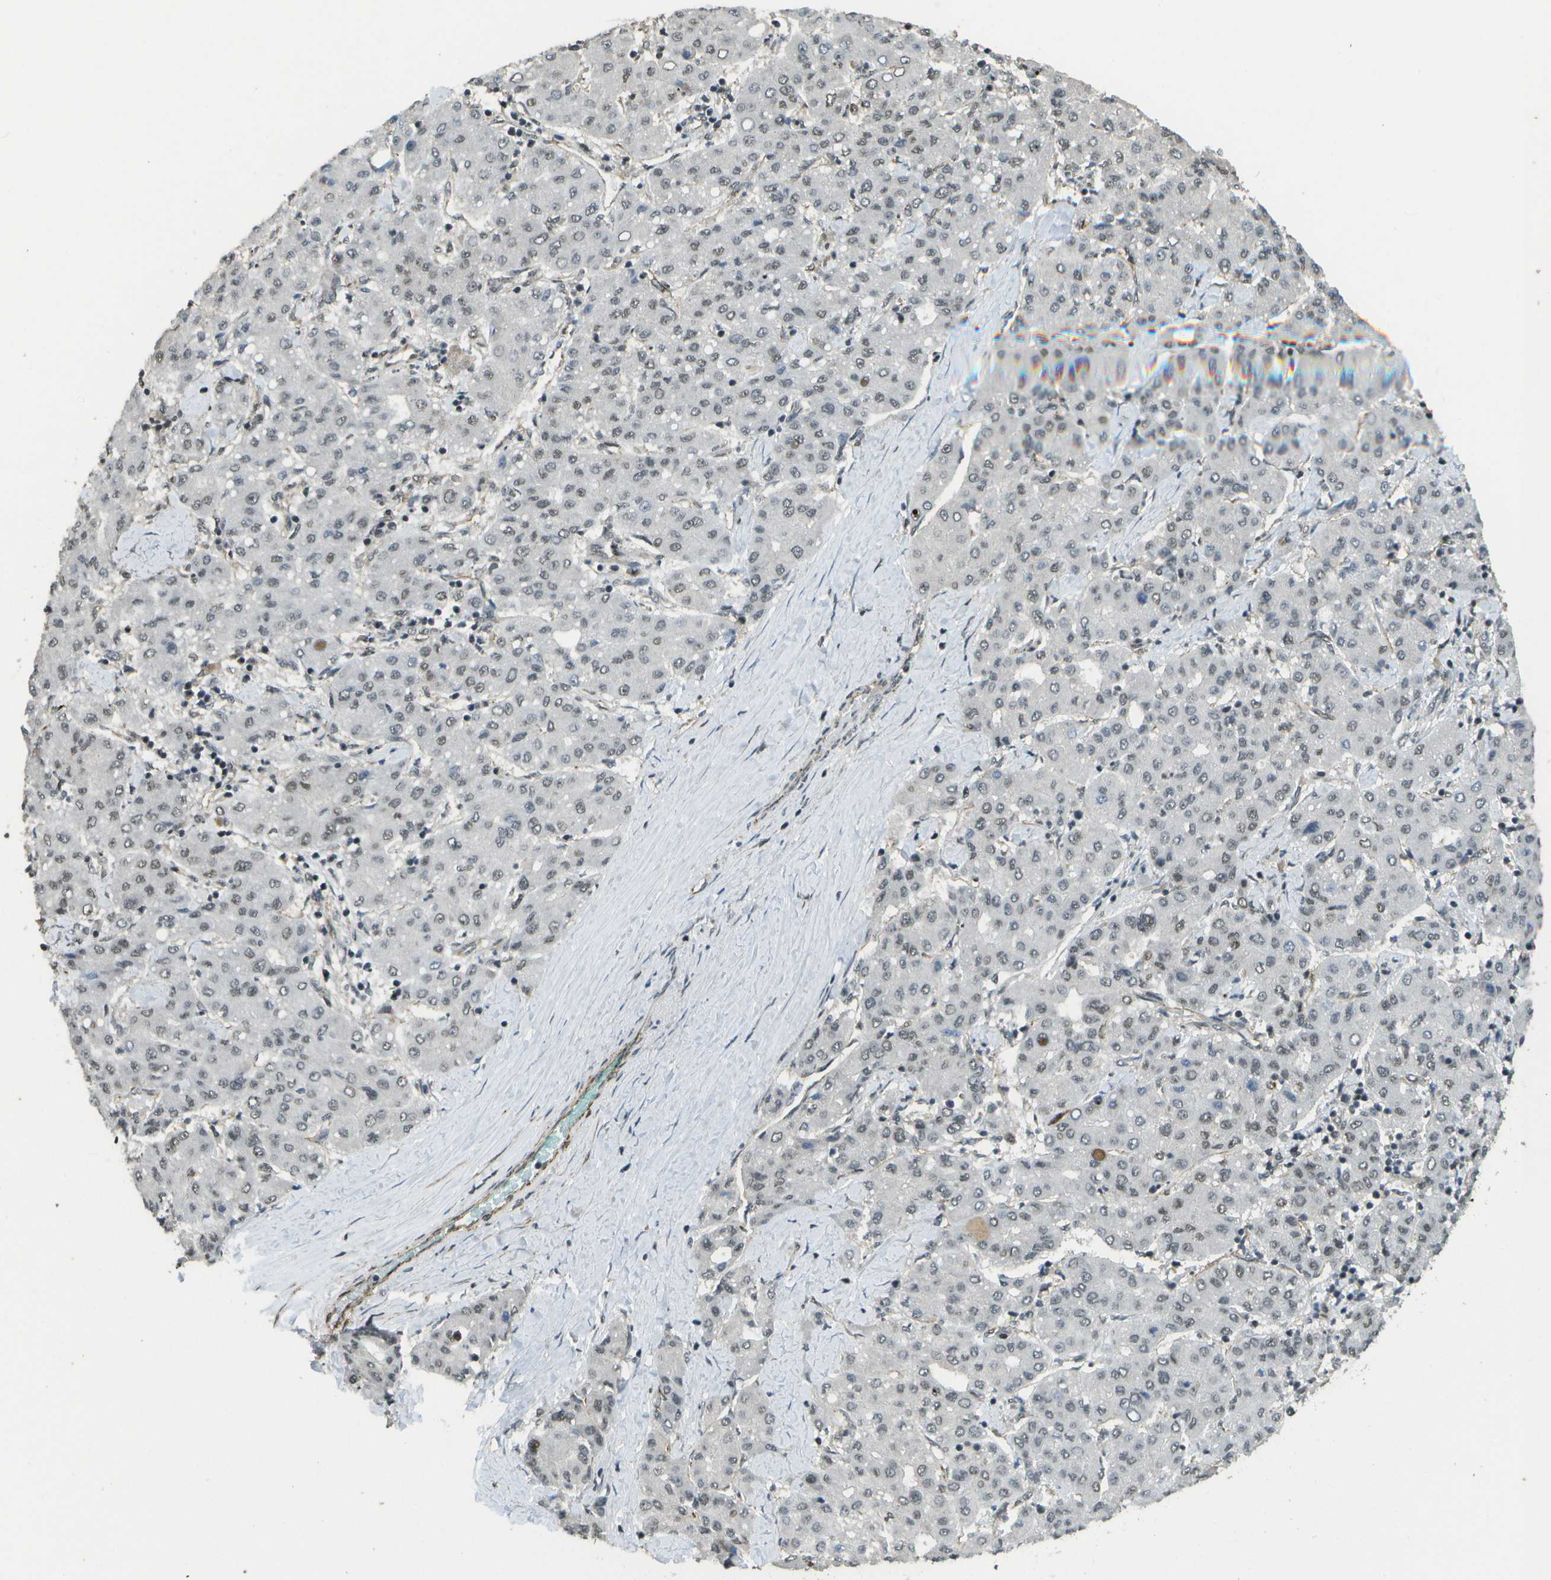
{"staining": {"intensity": "weak", "quantity": "25%-75%", "location": "nuclear"}, "tissue": "liver cancer", "cell_type": "Tumor cells", "image_type": "cancer", "snomed": [{"axis": "morphology", "description": "Carcinoma, Hepatocellular, NOS"}, {"axis": "topography", "description": "Liver"}], "caption": "An immunohistochemistry histopathology image of tumor tissue is shown. Protein staining in brown highlights weak nuclear positivity in hepatocellular carcinoma (liver) within tumor cells.", "gene": "KAT5", "patient": {"sex": "male", "age": 65}}